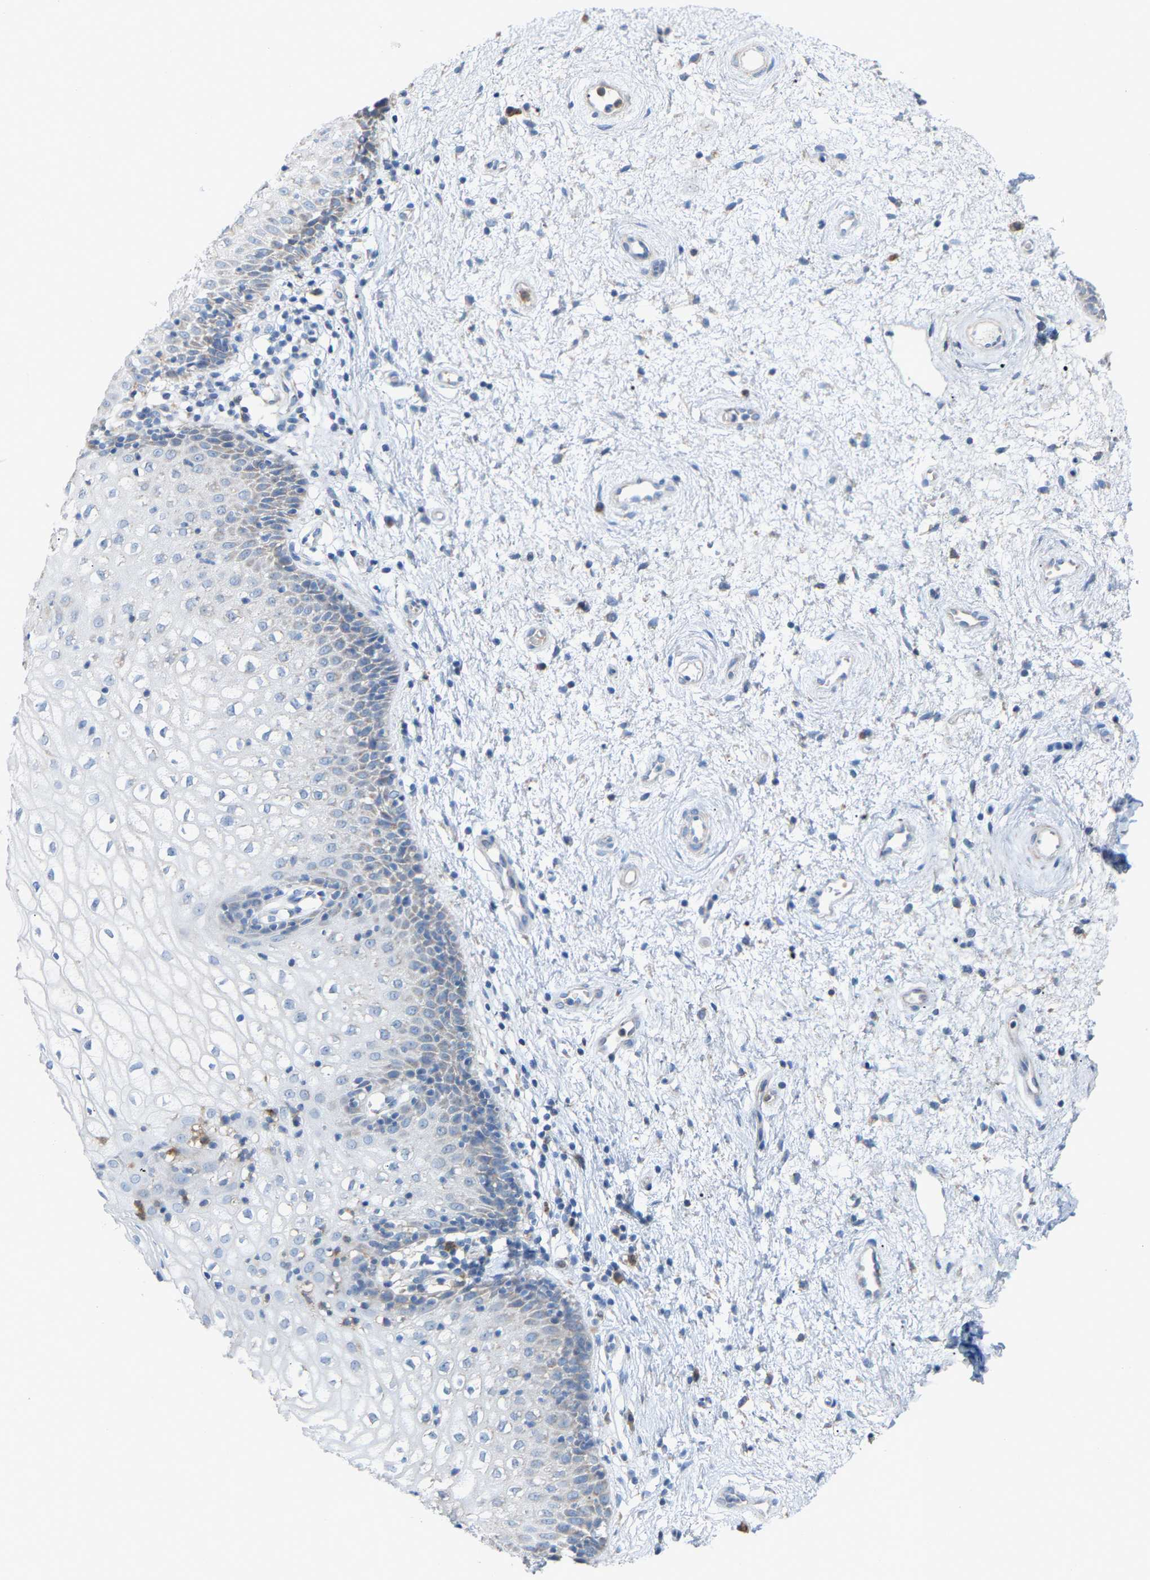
{"staining": {"intensity": "negative", "quantity": "none", "location": "none"}, "tissue": "vagina", "cell_type": "Squamous epithelial cells", "image_type": "normal", "snomed": [{"axis": "morphology", "description": "Normal tissue, NOS"}, {"axis": "topography", "description": "Vagina"}], "caption": "Immunohistochemical staining of normal vagina demonstrates no significant expression in squamous epithelial cells.", "gene": "CROT", "patient": {"sex": "female", "age": 34}}